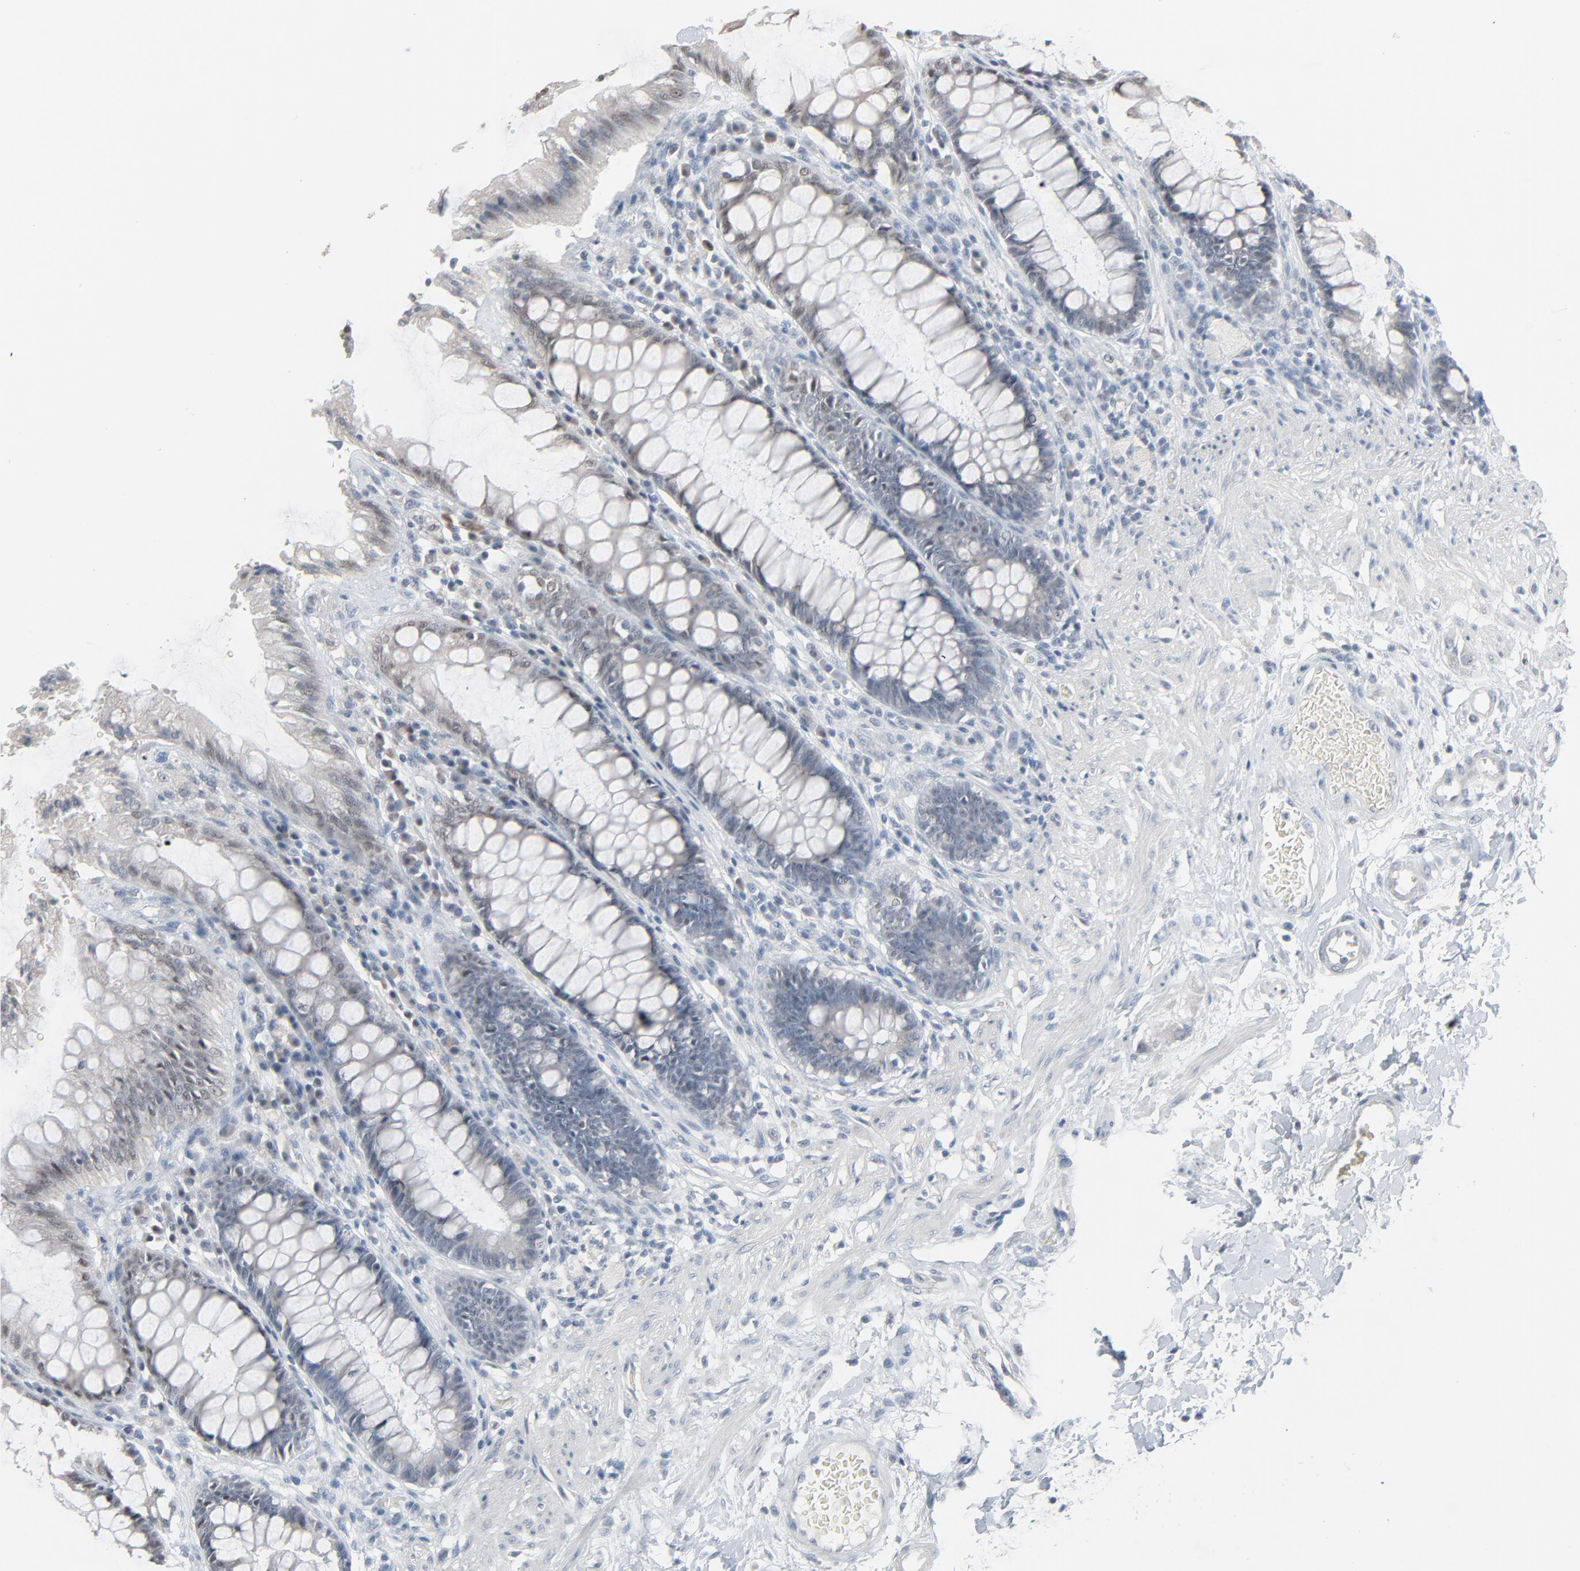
{"staining": {"intensity": "weak", "quantity": "25%-75%", "location": "nuclear"}, "tissue": "rectum", "cell_type": "Glandular cells", "image_type": "normal", "snomed": [{"axis": "morphology", "description": "Normal tissue, NOS"}, {"axis": "topography", "description": "Rectum"}], "caption": "There is low levels of weak nuclear positivity in glandular cells of normal rectum, as demonstrated by immunohistochemical staining (brown color).", "gene": "SAGE1", "patient": {"sex": "female", "age": 46}}